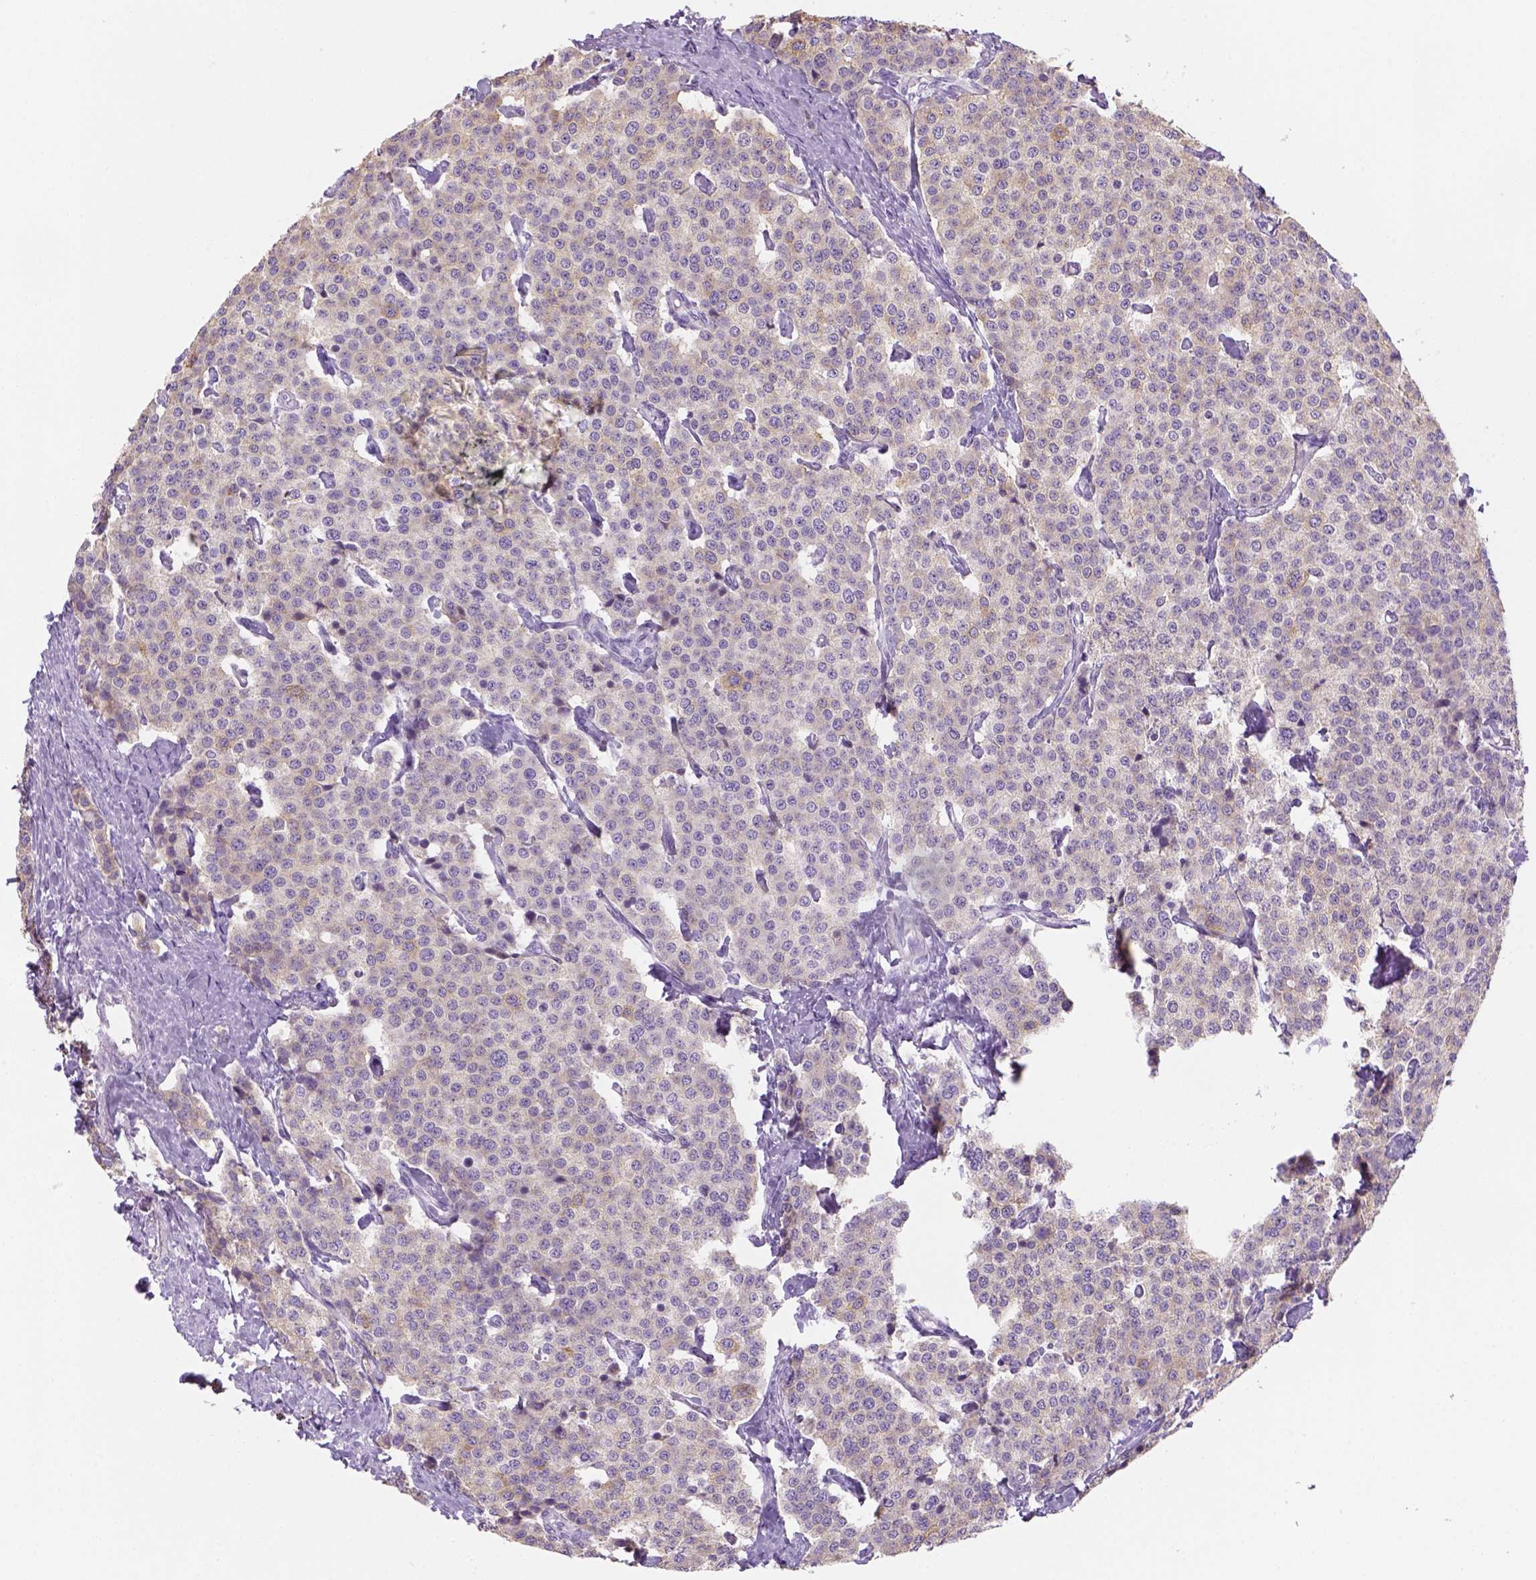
{"staining": {"intensity": "weak", "quantity": "<25%", "location": "cytoplasmic/membranous"}, "tissue": "carcinoid", "cell_type": "Tumor cells", "image_type": "cancer", "snomed": [{"axis": "morphology", "description": "Carcinoid, malignant, NOS"}, {"axis": "topography", "description": "Small intestine"}], "caption": "Tumor cells are negative for protein expression in human carcinoid. The staining was performed using DAB (3,3'-diaminobenzidine) to visualize the protein expression in brown, while the nuclei were stained in blue with hematoxylin (Magnification: 20x).", "gene": "CACNB1", "patient": {"sex": "female", "age": 58}}